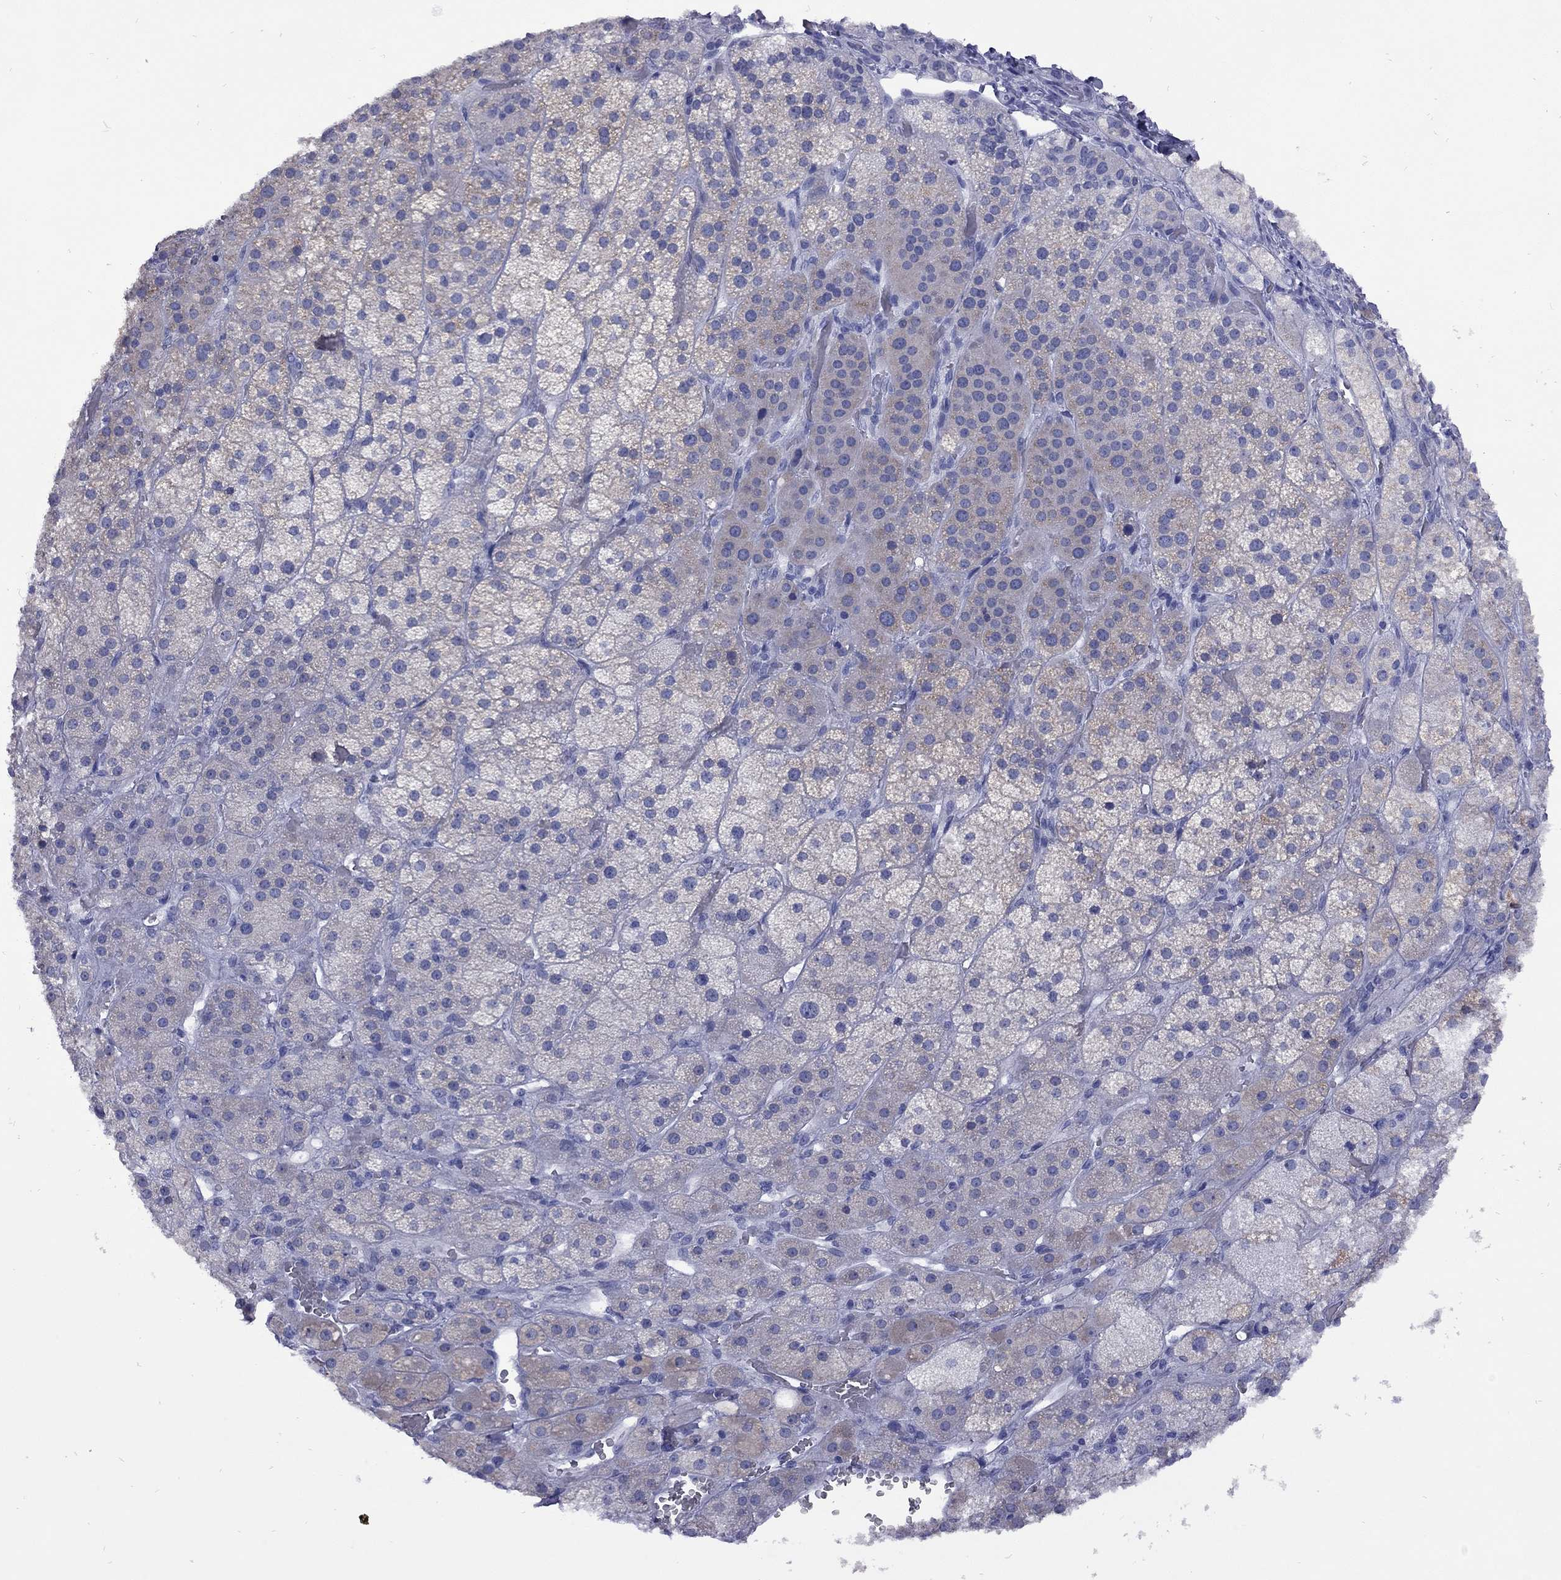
{"staining": {"intensity": "weak", "quantity": "<25%", "location": "cytoplasmic/membranous"}, "tissue": "adrenal gland", "cell_type": "Glandular cells", "image_type": "normal", "snomed": [{"axis": "morphology", "description": "Normal tissue, NOS"}, {"axis": "topography", "description": "Adrenal gland"}], "caption": "Immunohistochemistry photomicrograph of unremarkable adrenal gland stained for a protein (brown), which displays no positivity in glandular cells.", "gene": "EPPIN", "patient": {"sex": "male", "age": 57}}